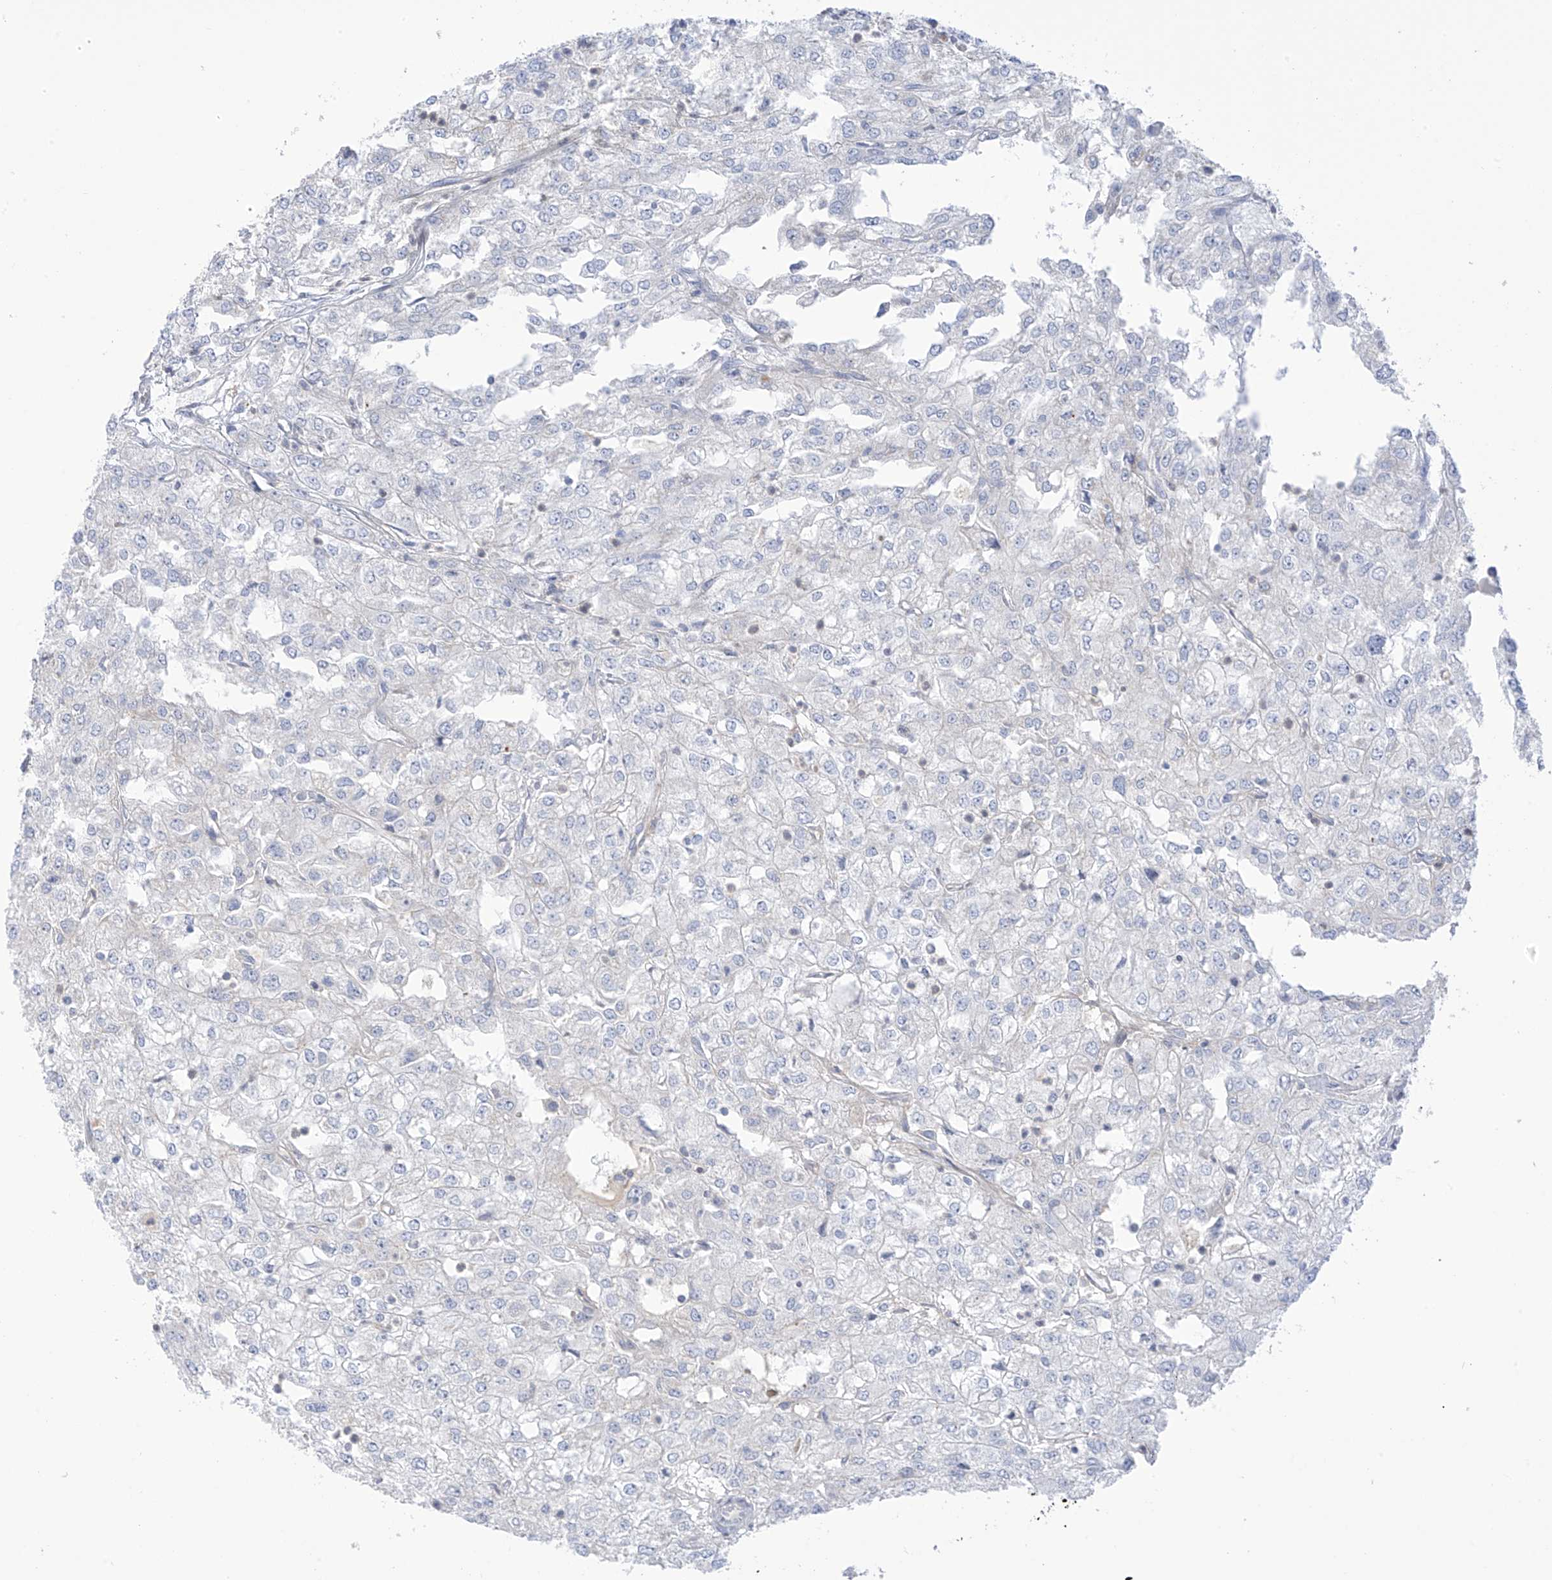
{"staining": {"intensity": "negative", "quantity": "none", "location": "none"}, "tissue": "renal cancer", "cell_type": "Tumor cells", "image_type": "cancer", "snomed": [{"axis": "morphology", "description": "Adenocarcinoma, NOS"}, {"axis": "topography", "description": "Kidney"}], "caption": "The image reveals no significant expression in tumor cells of renal cancer (adenocarcinoma).", "gene": "FABP2", "patient": {"sex": "female", "age": 54}}